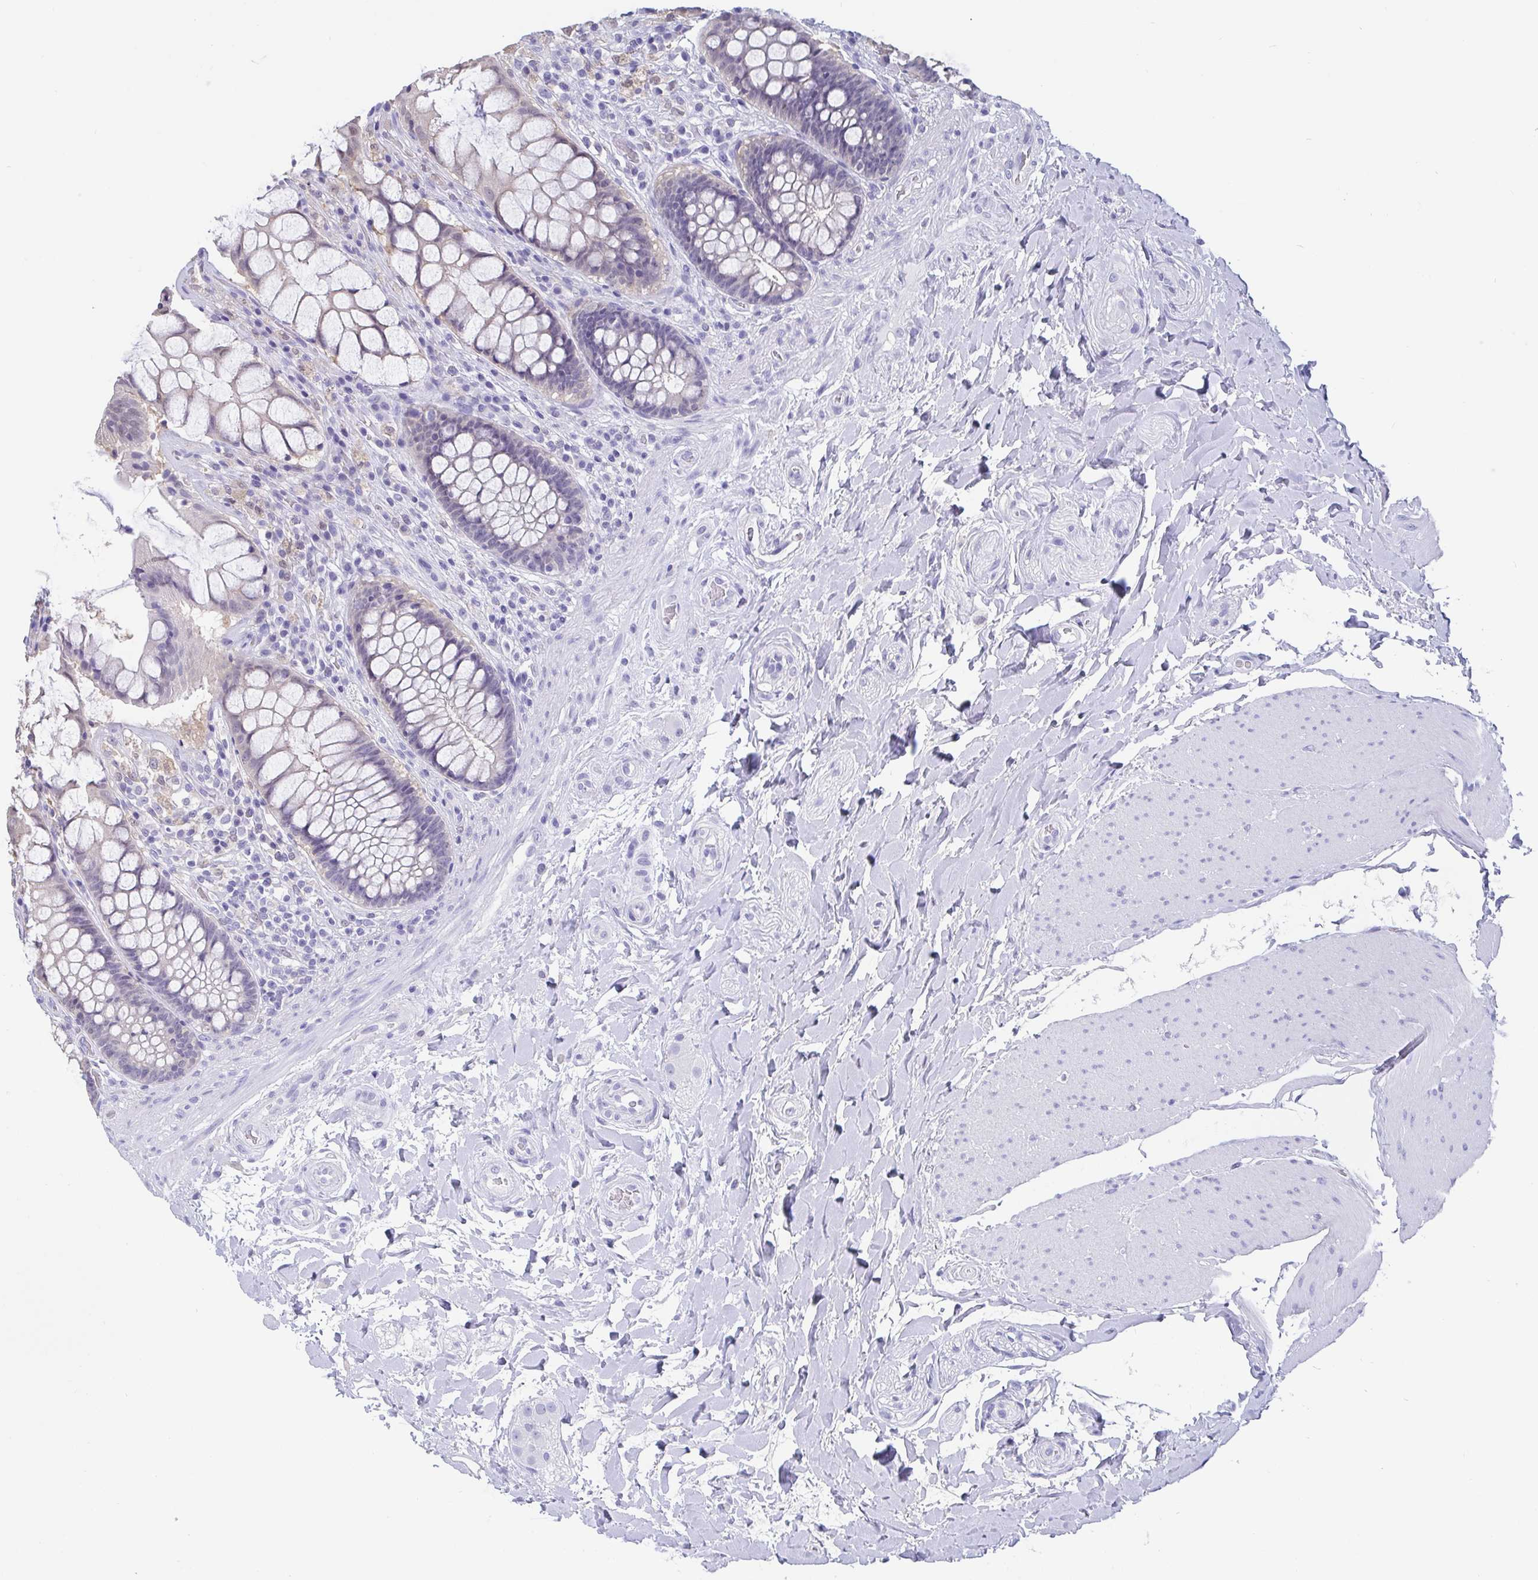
{"staining": {"intensity": "negative", "quantity": "none", "location": "none"}, "tissue": "rectum", "cell_type": "Glandular cells", "image_type": "normal", "snomed": [{"axis": "morphology", "description": "Normal tissue, NOS"}, {"axis": "topography", "description": "Rectum"}], "caption": "High power microscopy photomicrograph of an immunohistochemistry (IHC) photomicrograph of normal rectum, revealing no significant positivity in glandular cells. The staining was performed using DAB (3,3'-diaminobenzidine) to visualize the protein expression in brown, while the nuclei were stained in blue with hematoxylin (Magnification: 20x).", "gene": "IDH1", "patient": {"sex": "female", "age": 58}}